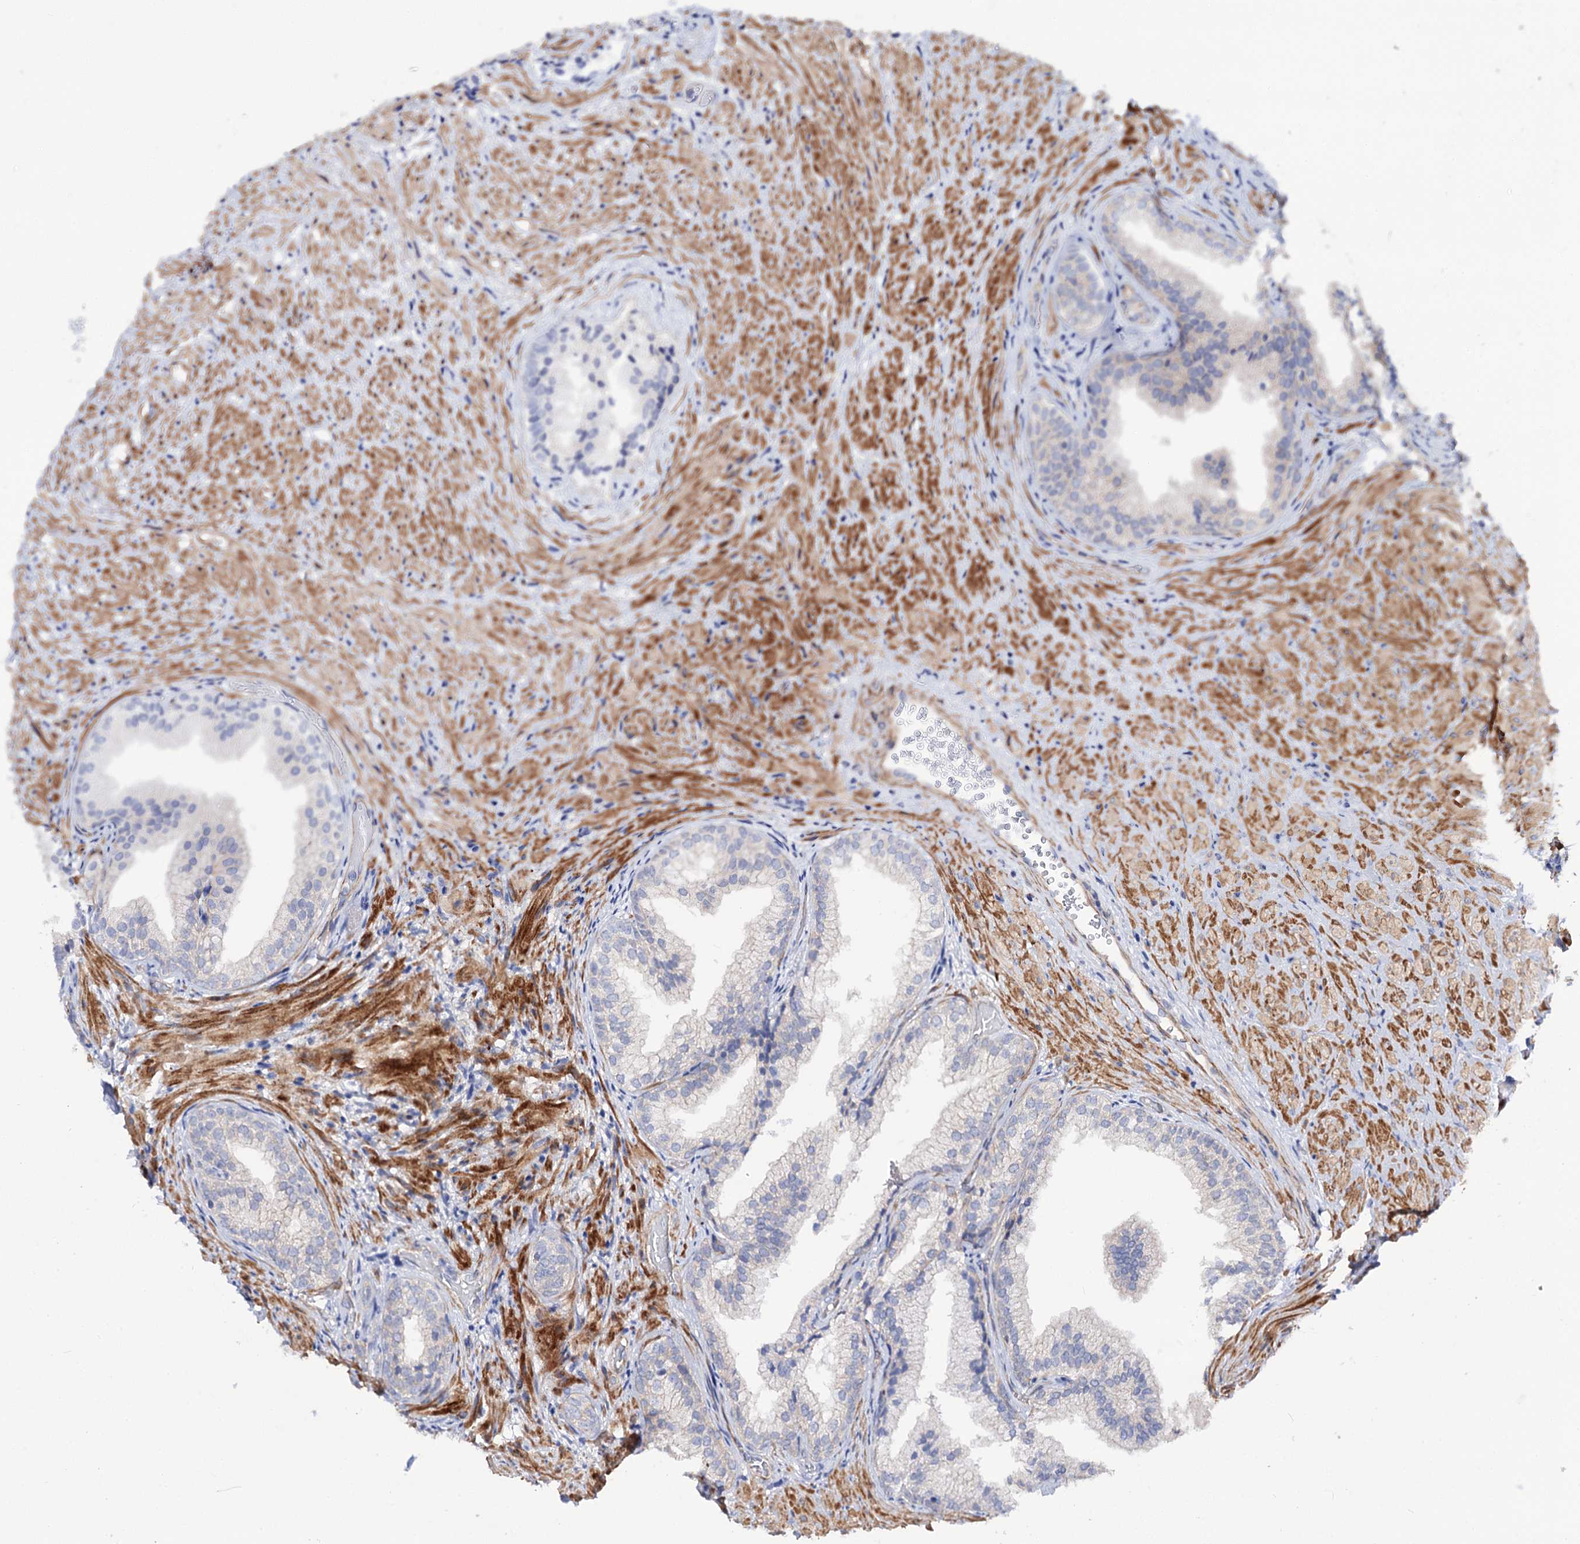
{"staining": {"intensity": "negative", "quantity": "none", "location": "none"}, "tissue": "prostate", "cell_type": "Glandular cells", "image_type": "normal", "snomed": [{"axis": "morphology", "description": "Normal tissue, NOS"}, {"axis": "topography", "description": "Prostate"}], "caption": "Immunohistochemistry photomicrograph of unremarkable prostate: human prostate stained with DAB (3,3'-diaminobenzidine) shows no significant protein staining in glandular cells. Brightfield microscopy of immunohistochemistry (IHC) stained with DAB (3,3'-diaminobenzidine) (brown) and hematoxylin (blue), captured at high magnification.", "gene": "NUDCD2", "patient": {"sex": "male", "age": 76}}